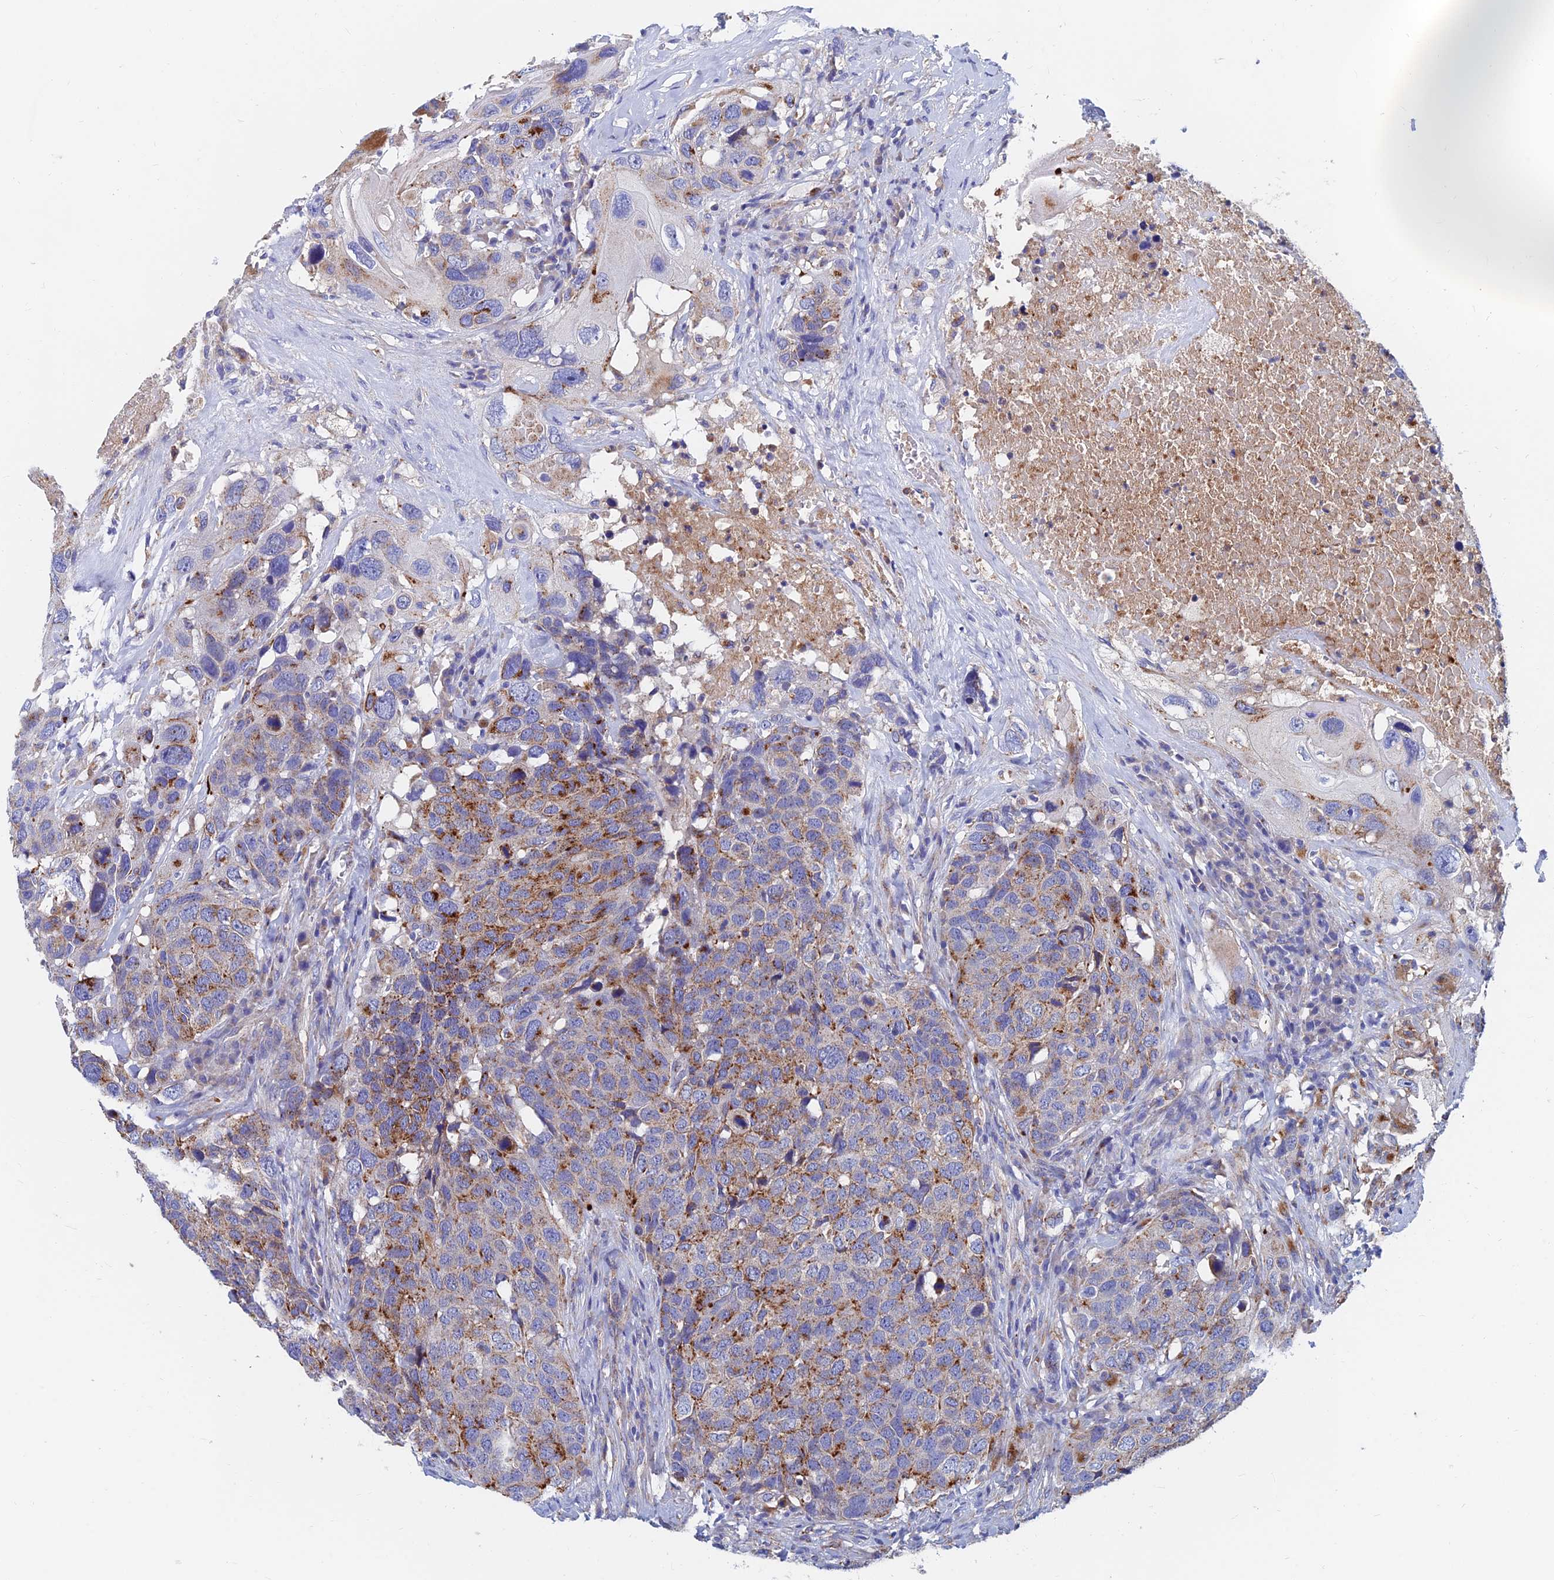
{"staining": {"intensity": "moderate", "quantity": ">75%", "location": "cytoplasmic/membranous"}, "tissue": "head and neck cancer", "cell_type": "Tumor cells", "image_type": "cancer", "snomed": [{"axis": "morphology", "description": "Squamous cell carcinoma, NOS"}, {"axis": "topography", "description": "Head-Neck"}], "caption": "Human squamous cell carcinoma (head and neck) stained with a brown dye reveals moderate cytoplasmic/membranous positive positivity in approximately >75% of tumor cells.", "gene": "SPNS1", "patient": {"sex": "male", "age": 66}}